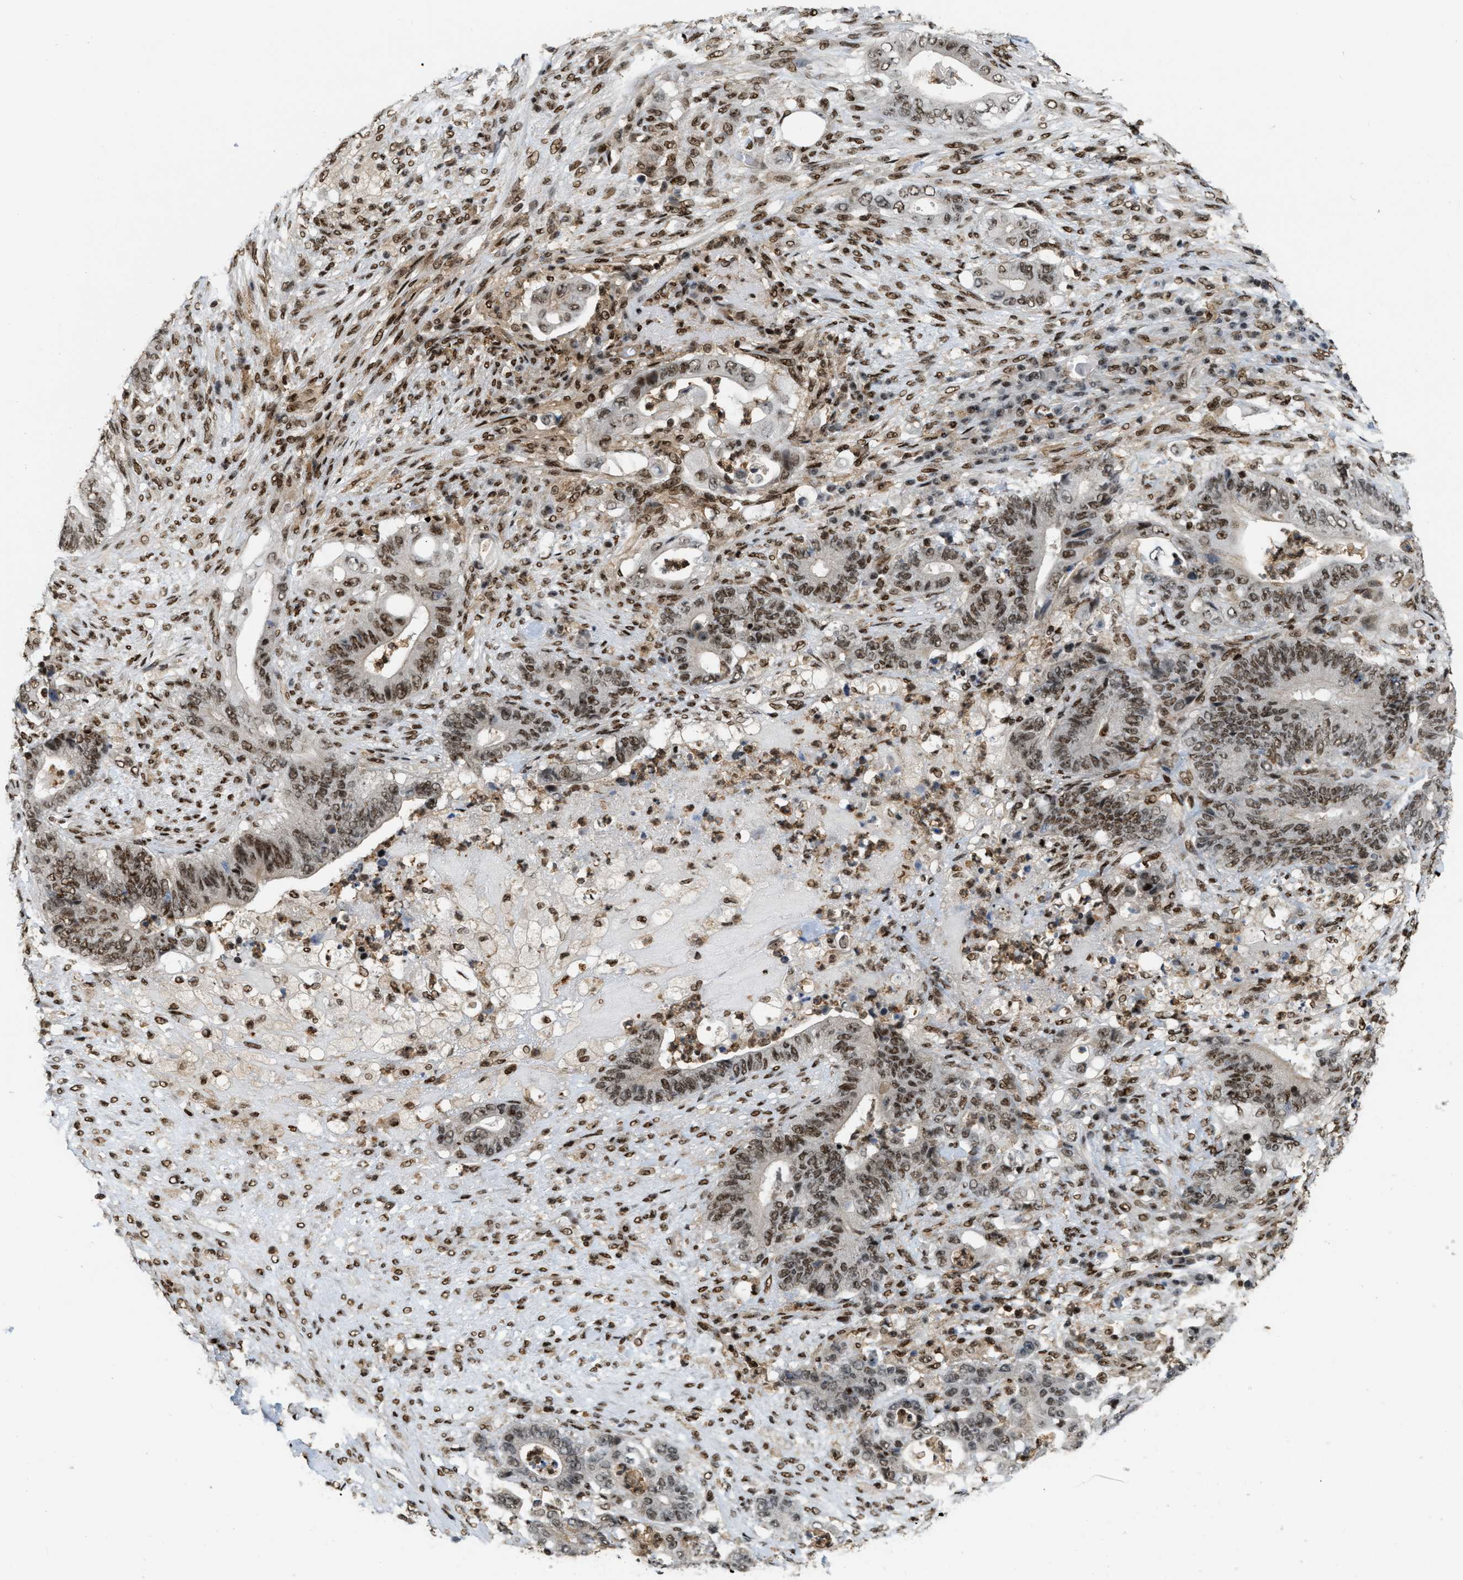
{"staining": {"intensity": "moderate", "quantity": ">75%", "location": "nuclear"}, "tissue": "stomach cancer", "cell_type": "Tumor cells", "image_type": "cancer", "snomed": [{"axis": "morphology", "description": "Adenocarcinoma, NOS"}, {"axis": "topography", "description": "Stomach"}], "caption": "A high-resolution histopathology image shows immunohistochemistry (IHC) staining of adenocarcinoma (stomach), which reveals moderate nuclear staining in approximately >75% of tumor cells.", "gene": "NUMA1", "patient": {"sex": "female", "age": 73}}